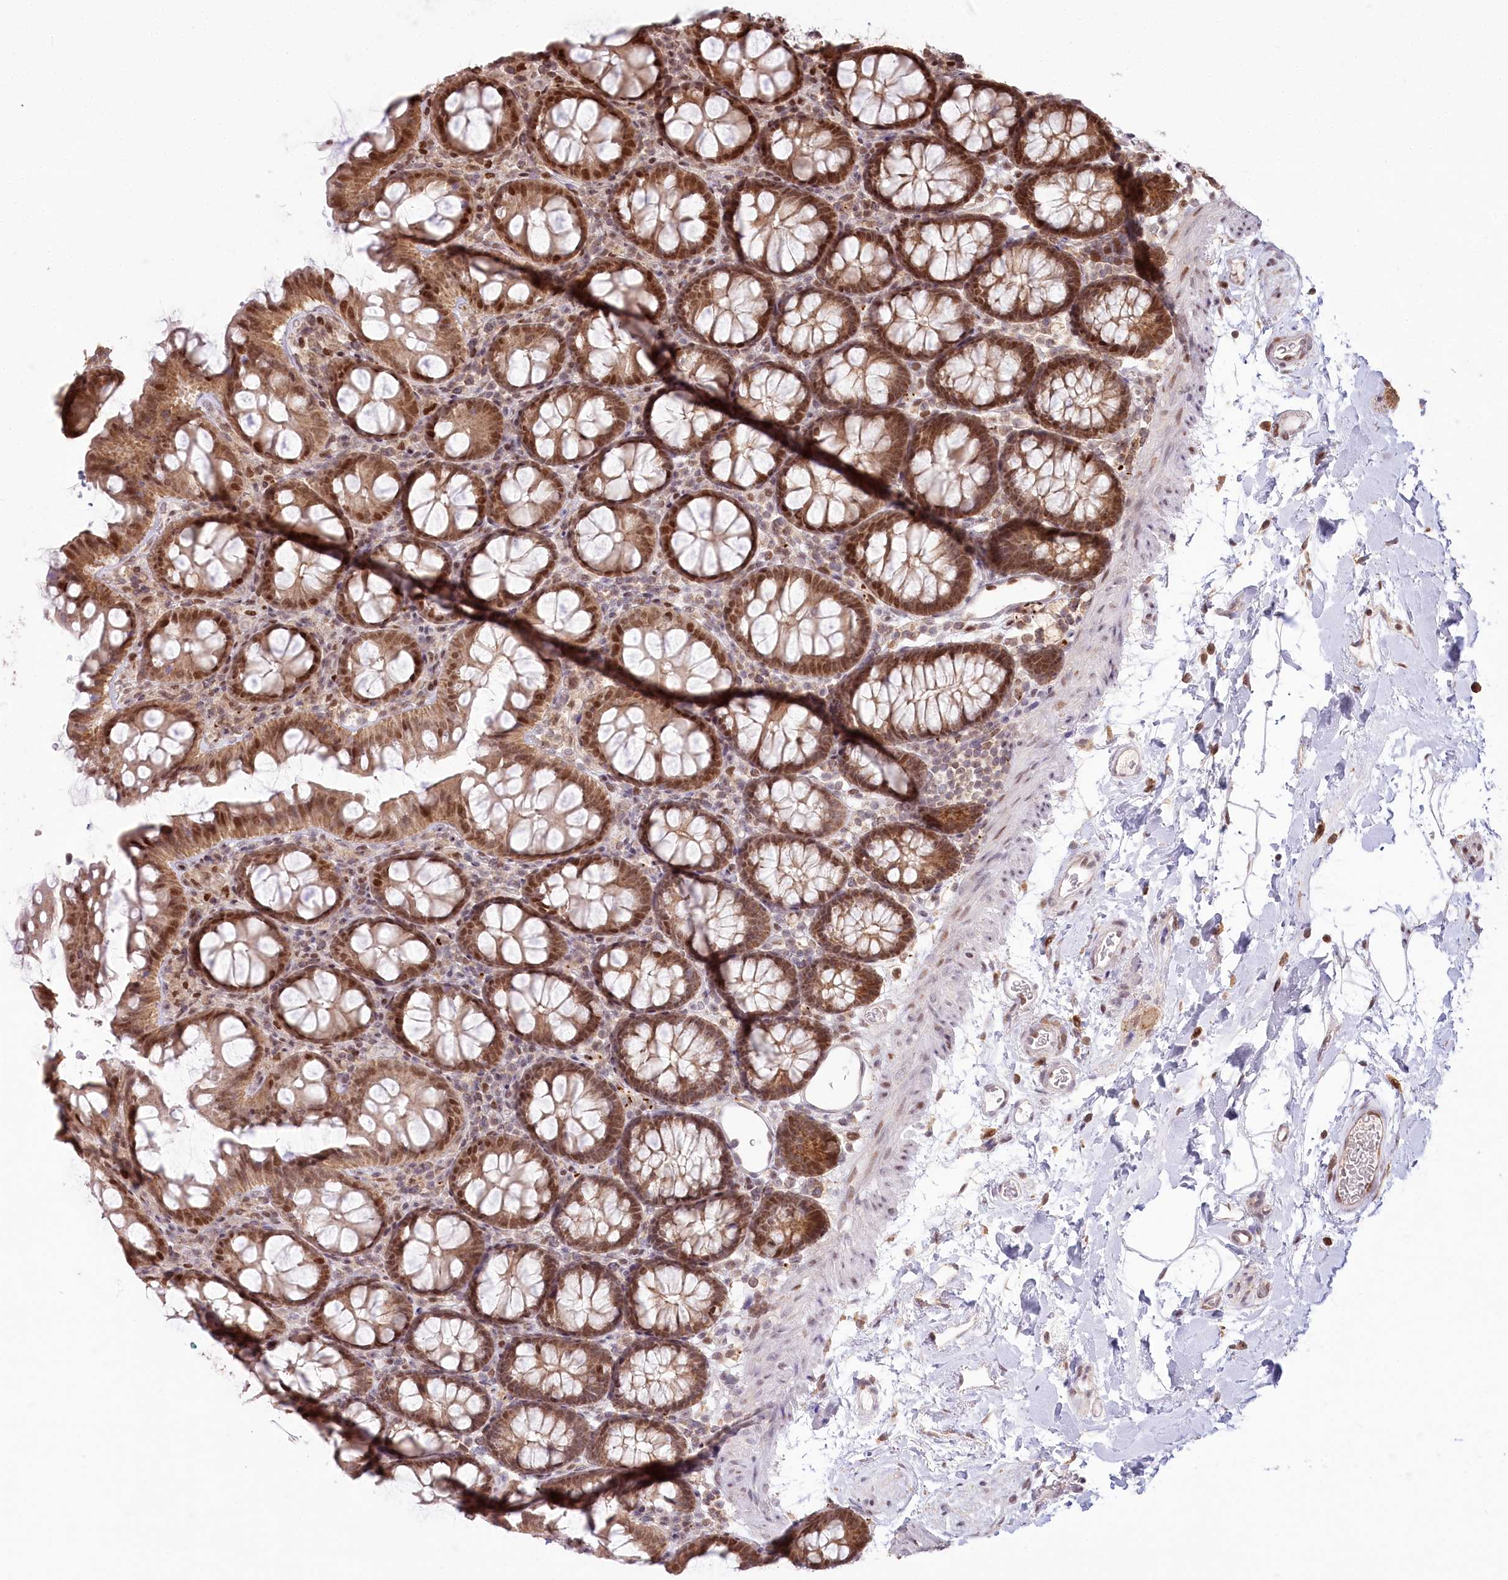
{"staining": {"intensity": "weak", "quantity": ">75%", "location": "cytoplasmic/membranous,nuclear"}, "tissue": "colon", "cell_type": "Endothelial cells", "image_type": "normal", "snomed": [{"axis": "morphology", "description": "Normal tissue, NOS"}, {"axis": "topography", "description": "Colon"}], "caption": "An image of human colon stained for a protein displays weak cytoplasmic/membranous,nuclear brown staining in endothelial cells.", "gene": "PYURF", "patient": {"sex": "male", "age": 75}}